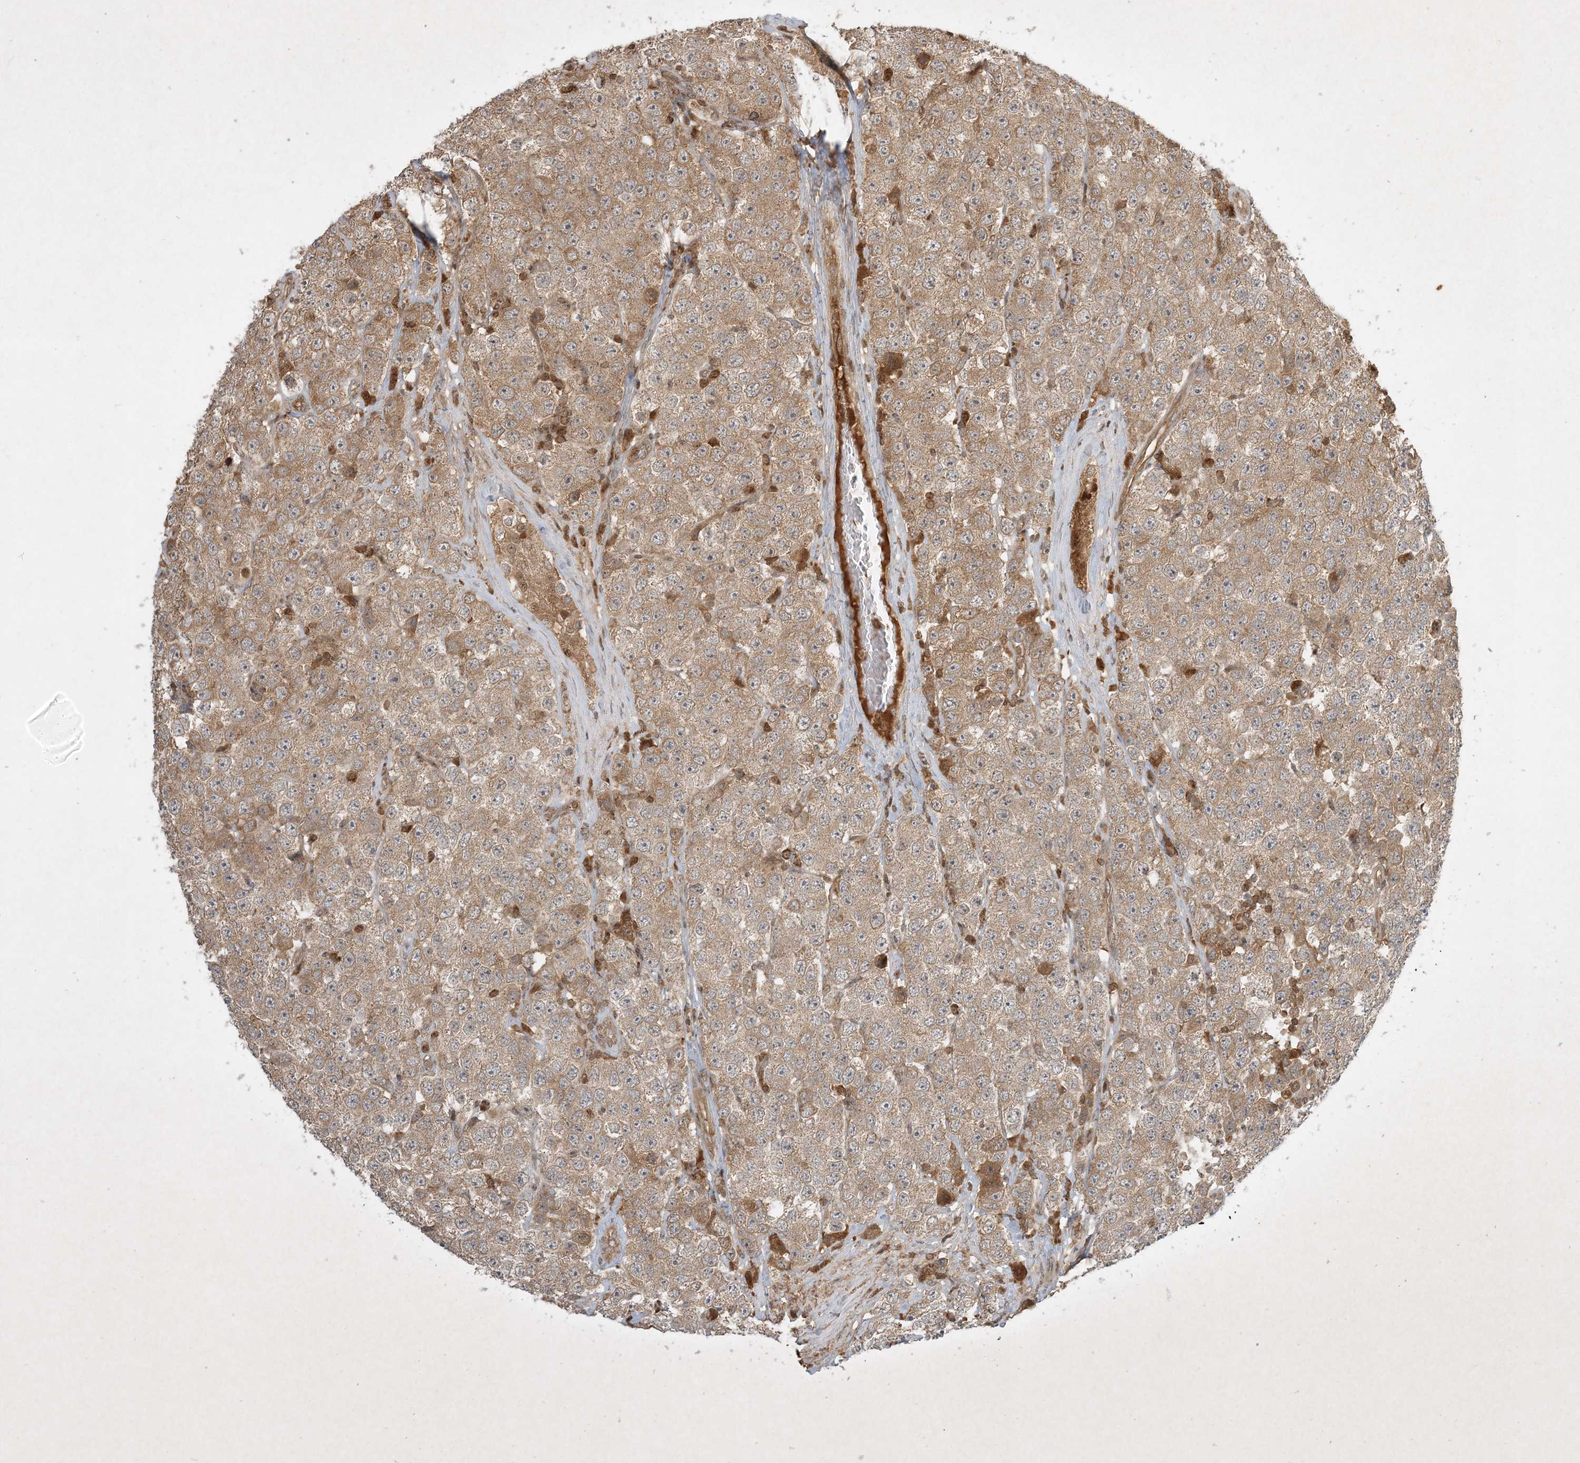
{"staining": {"intensity": "weak", "quantity": ">75%", "location": "cytoplasmic/membranous"}, "tissue": "testis cancer", "cell_type": "Tumor cells", "image_type": "cancer", "snomed": [{"axis": "morphology", "description": "Seminoma, NOS"}, {"axis": "topography", "description": "Testis"}], "caption": "Seminoma (testis) stained with immunohistochemistry displays weak cytoplasmic/membranous expression in about >75% of tumor cells.", "gene": "PLTP", "patient": {"sex": "male", "age": 28}}